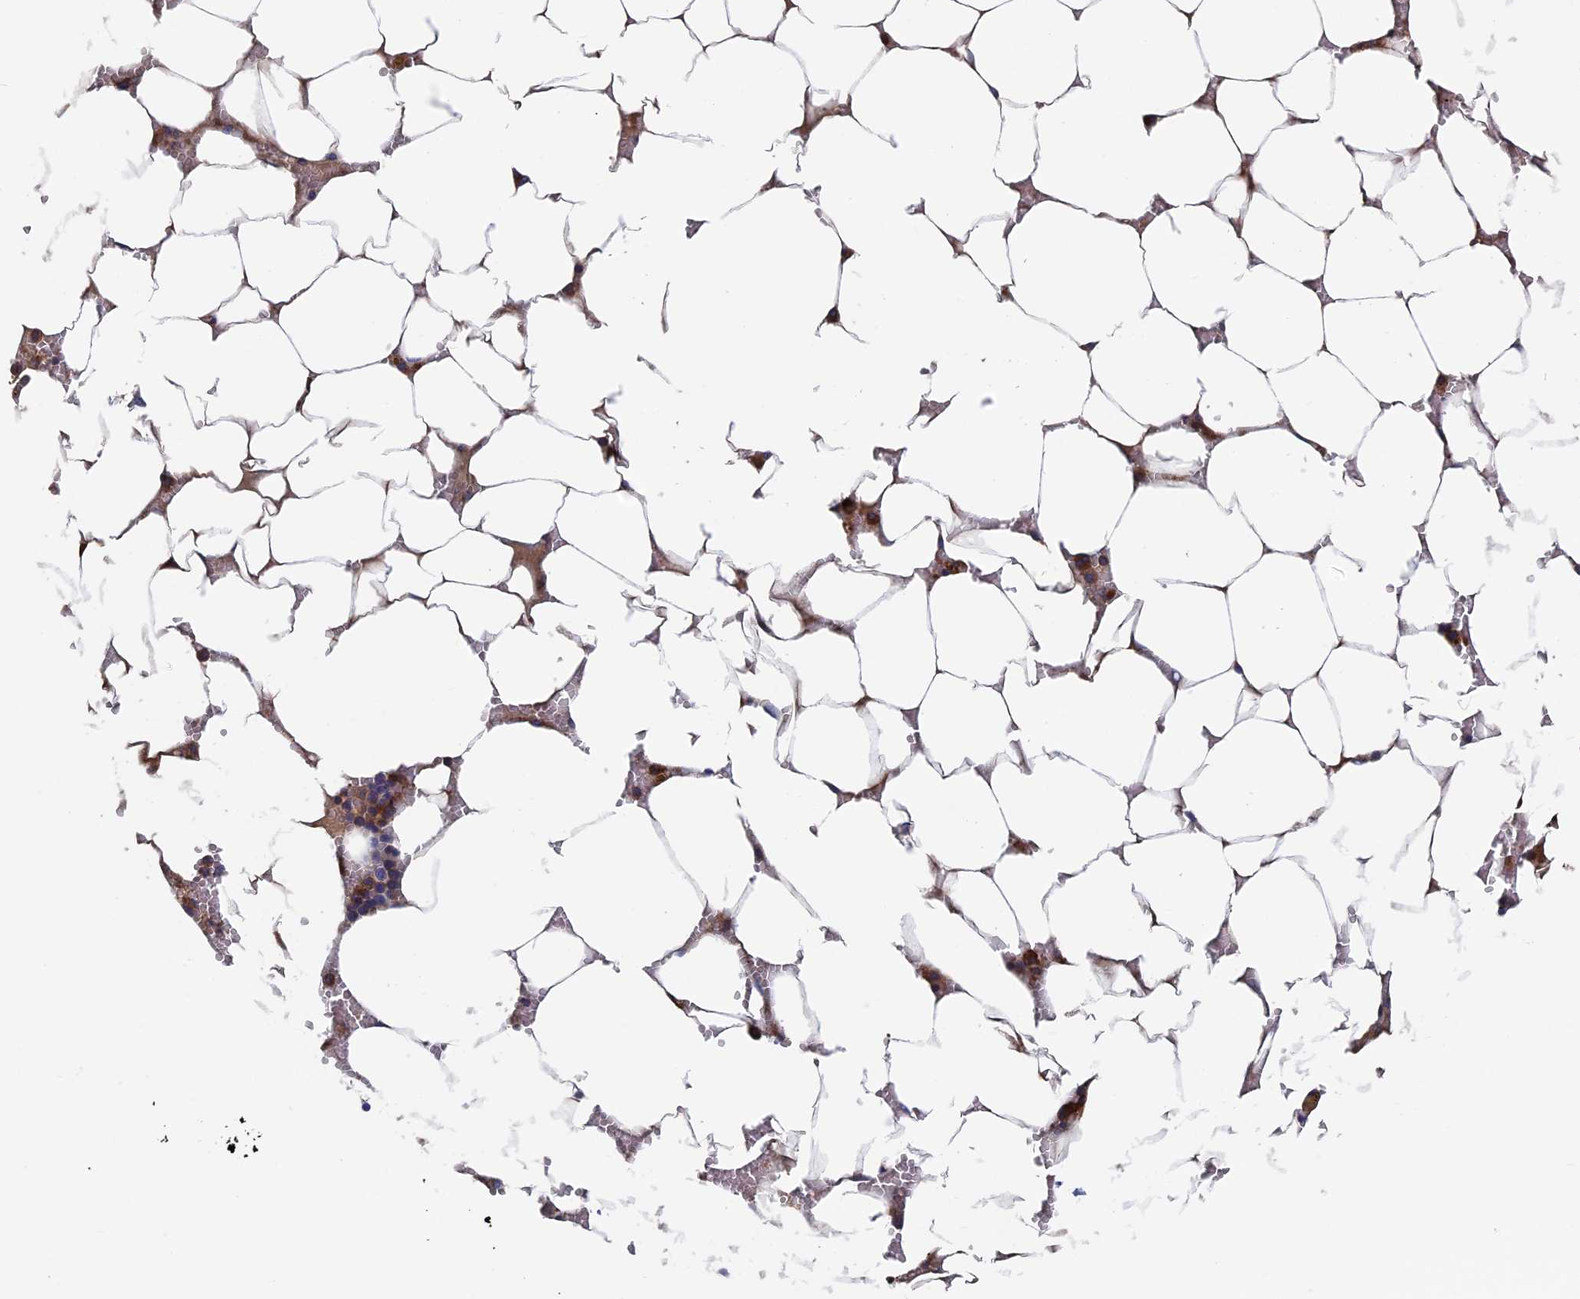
{"staining": {"intensity": "moderate", "quantity": "25%-75%", "location": "cytoplasmic/membranous"}, "tissue": "bone marrow", "cell_type": "Hematopoietic cells", "image_type": "normal", "snomed": [{"axis": "morphology", "description": "Normal tissue, NOS"}, {"axis": "topography", "description": "Bone marrow"}], "caption": "IHC photomicrograph of unremarkable bone marrow: human bone marrow stained using immunohistochemistry (IHC) shows medium levels of moderate protein expression localized specifically in the cytoplasmic/membranous of hematopoietic cells, appearing as a cytoplasmic/membranous brown color.", "gene": "DNAJC3", "patient": {"sex": "male", "age": 70}}